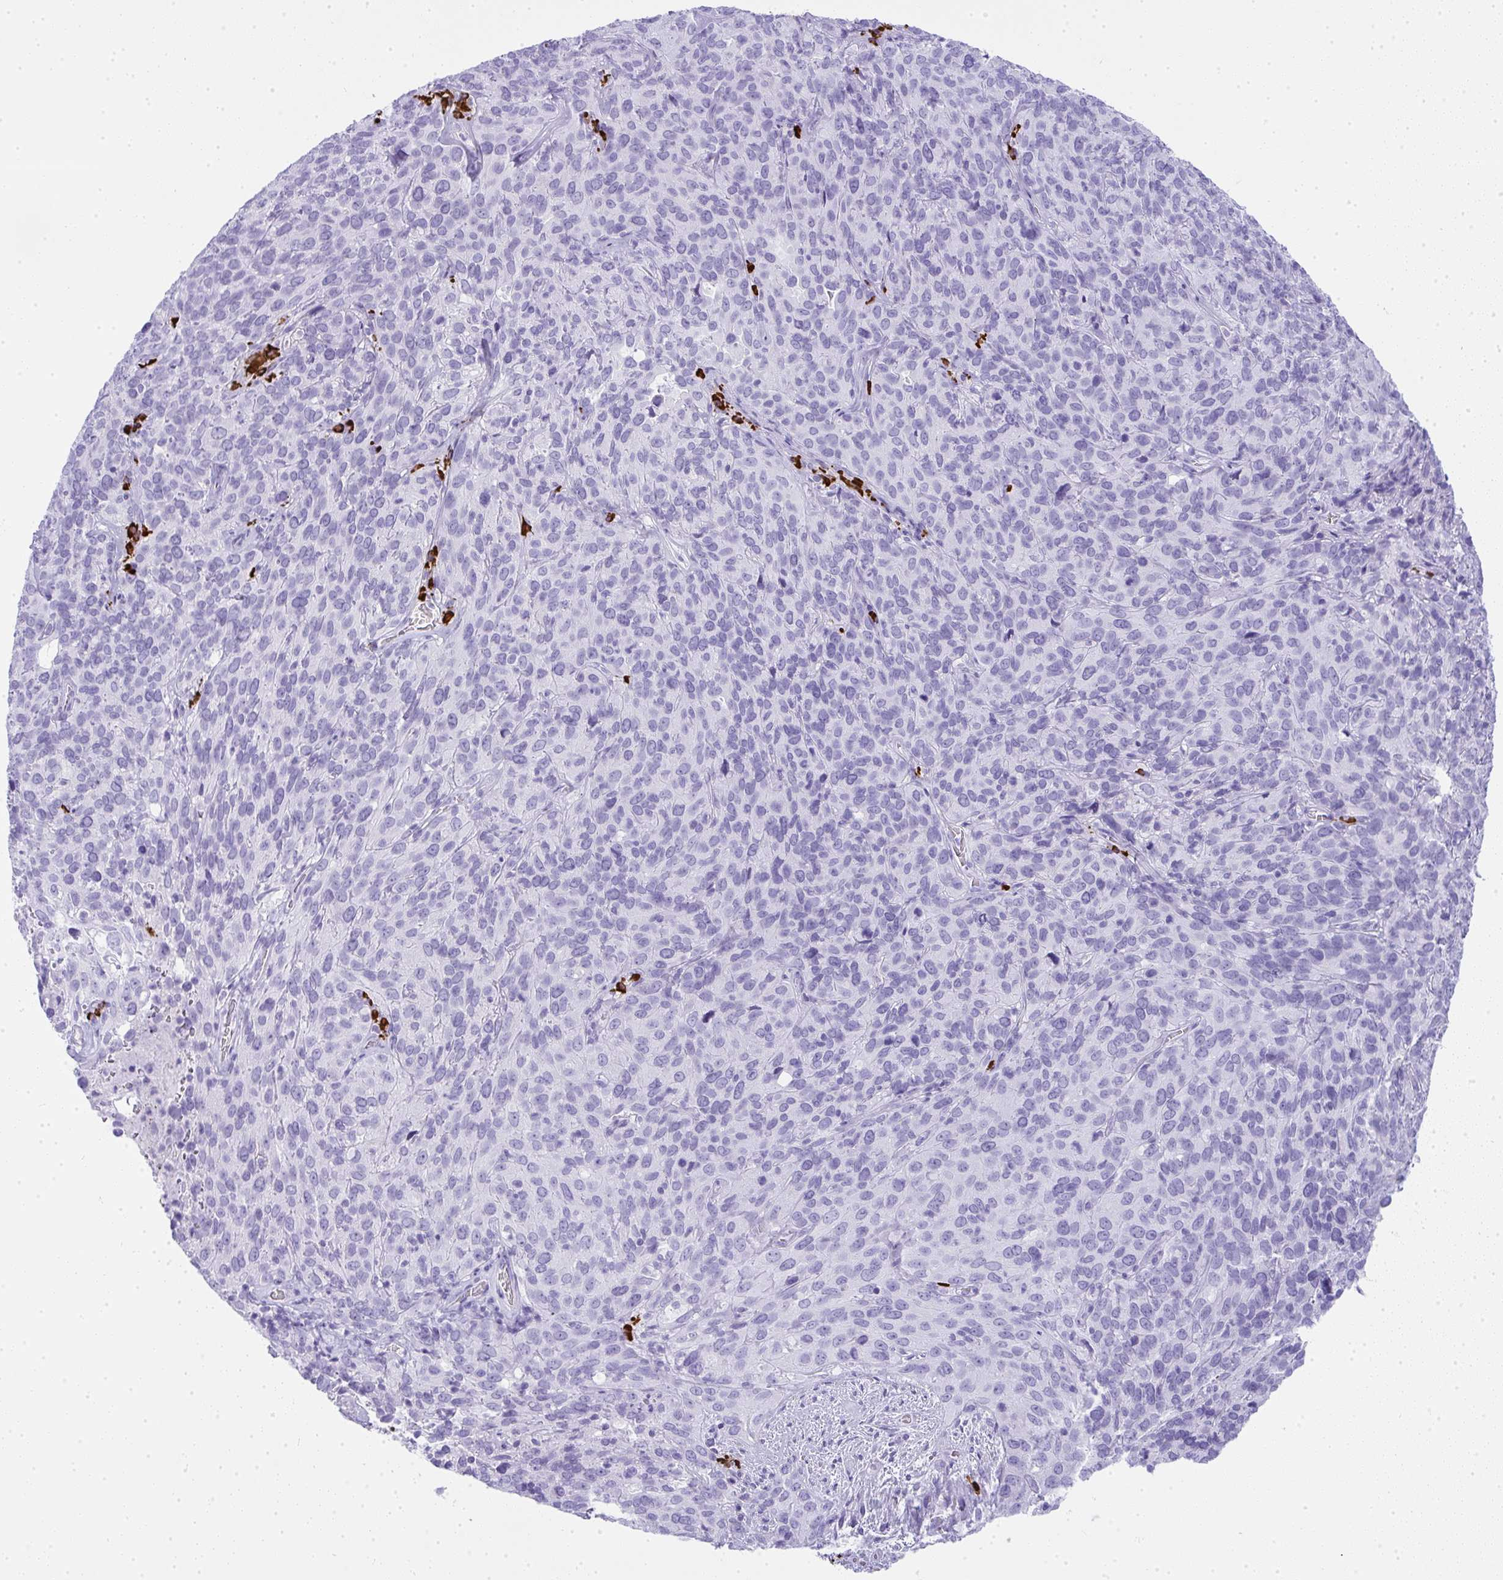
{"staining": {"intensity": "negative", "quantity": "none", "location": "none"}, "tissue": "cervical cancer", "cell_type": "Tumor cells", "image_type": "cancer", "snomed": [{"axis": "morphology", "description": "Squamous cell carcinoma, NOS"}, {"axis": "topography", "description": "Cervix"}], "caption": "Tumor cells are negative for brown protein staining in cervical cancer.", "gene": "CDADC1", "patient": {"sex": "female", "age": 51}}